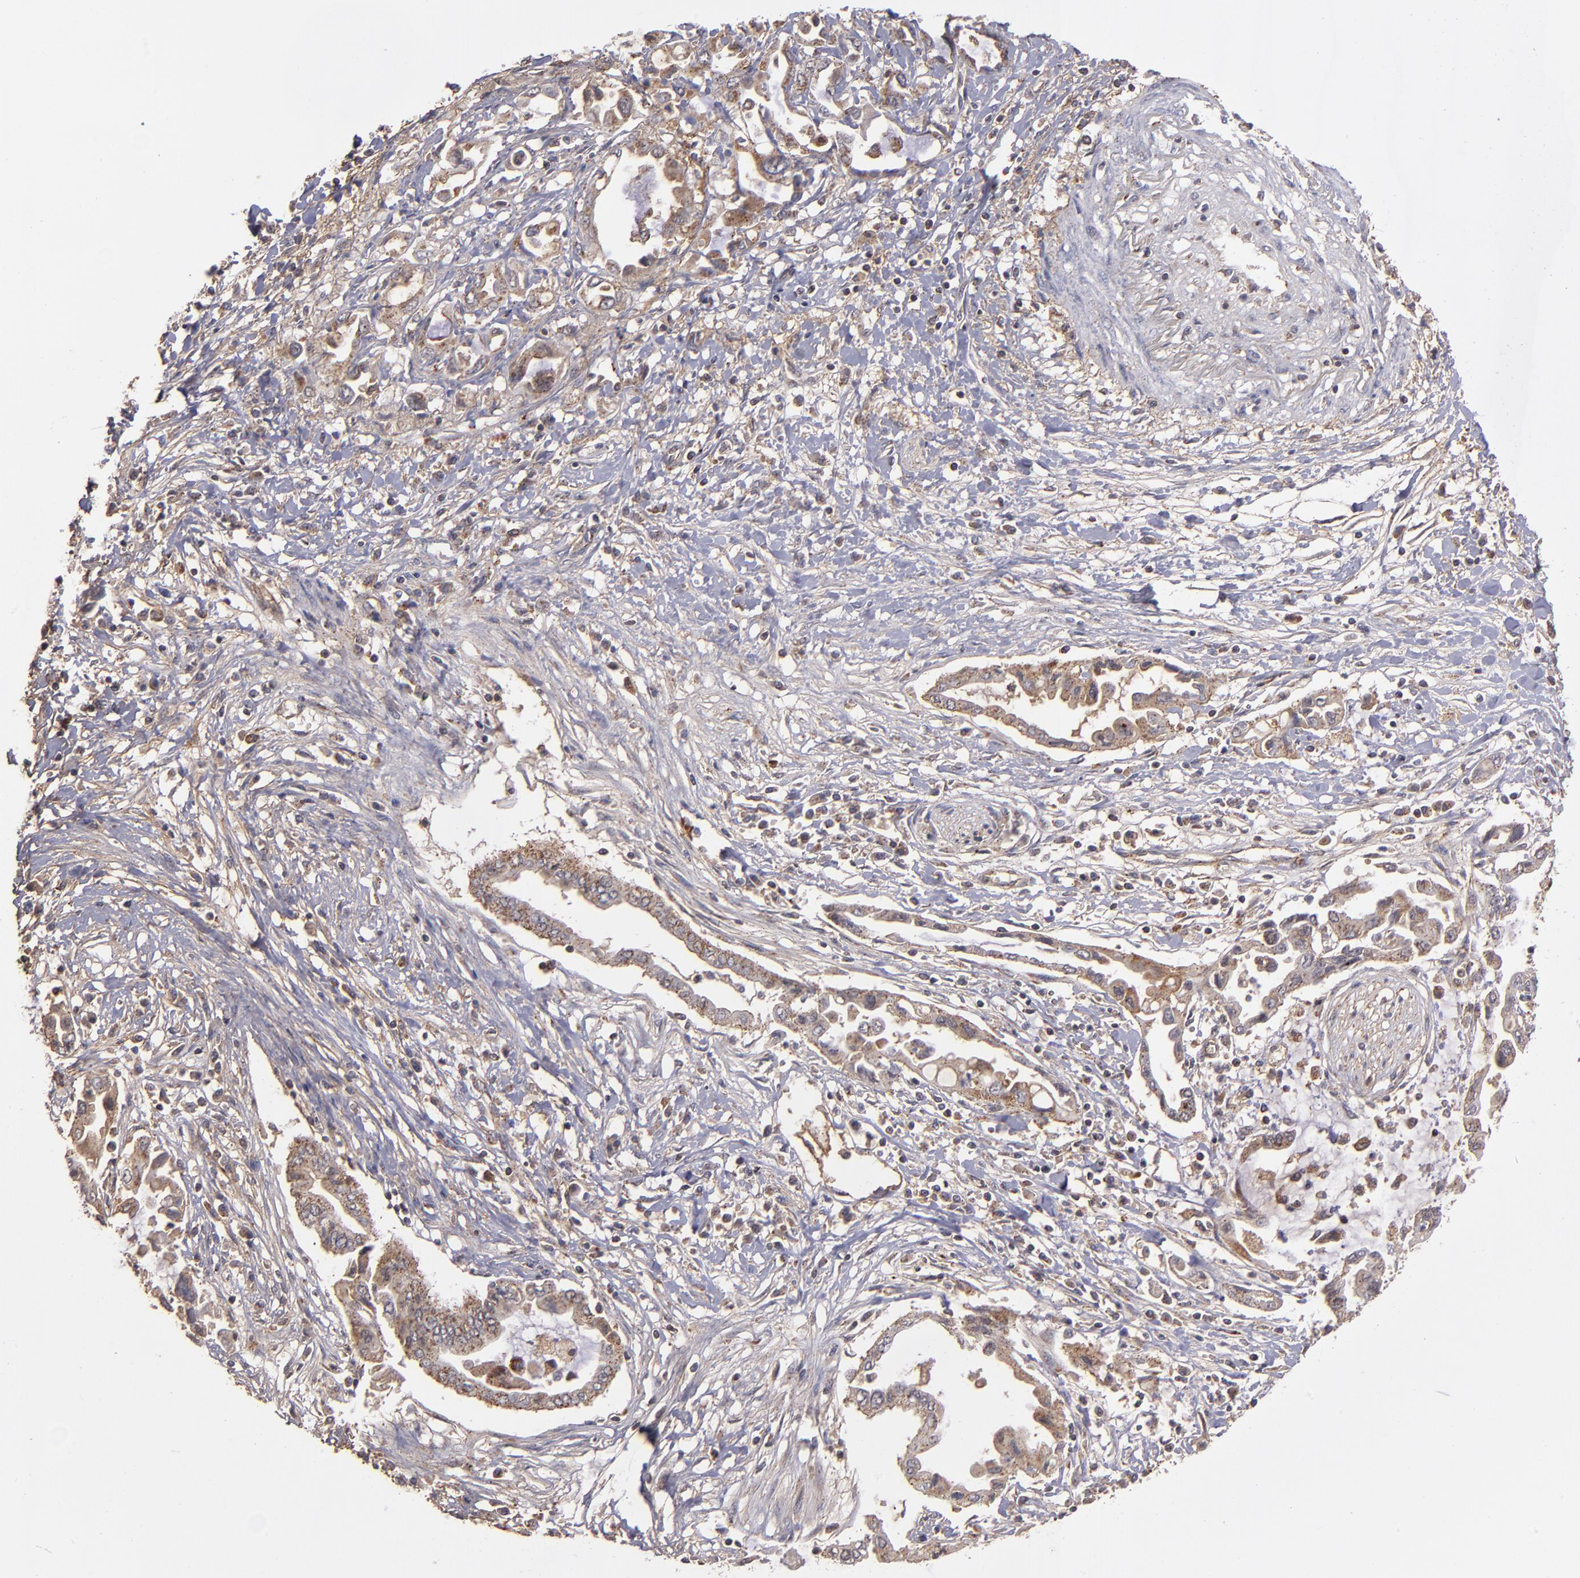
{"staining": {"intensity": "moderate", "quantity": "25%-75%", "location": "cytoplasmic/membranous"}, "tissue": "pancreatic cancer", "cell_type": "Tumor cells", "image_type": "cancer", "snomed": [{"axis": "morphology", "description": "Adenocarcinoma, NOS"}, {"axis": "topography", "description": "Pancreas"}], "caption": "Immunohistochemistry (IHC) micrograph of neoplastic tissue: pancreatic cancer stained using immunohistochemistry (IHC) shows medium levels of moderate protein expression localized specifically in the cytoplasmic/membranous of tumor cells, appearing as a cytoplasmic/membranous brown color.", "gene": "ZFYVE1", "patient": {"sex": "female", "age": 57}}